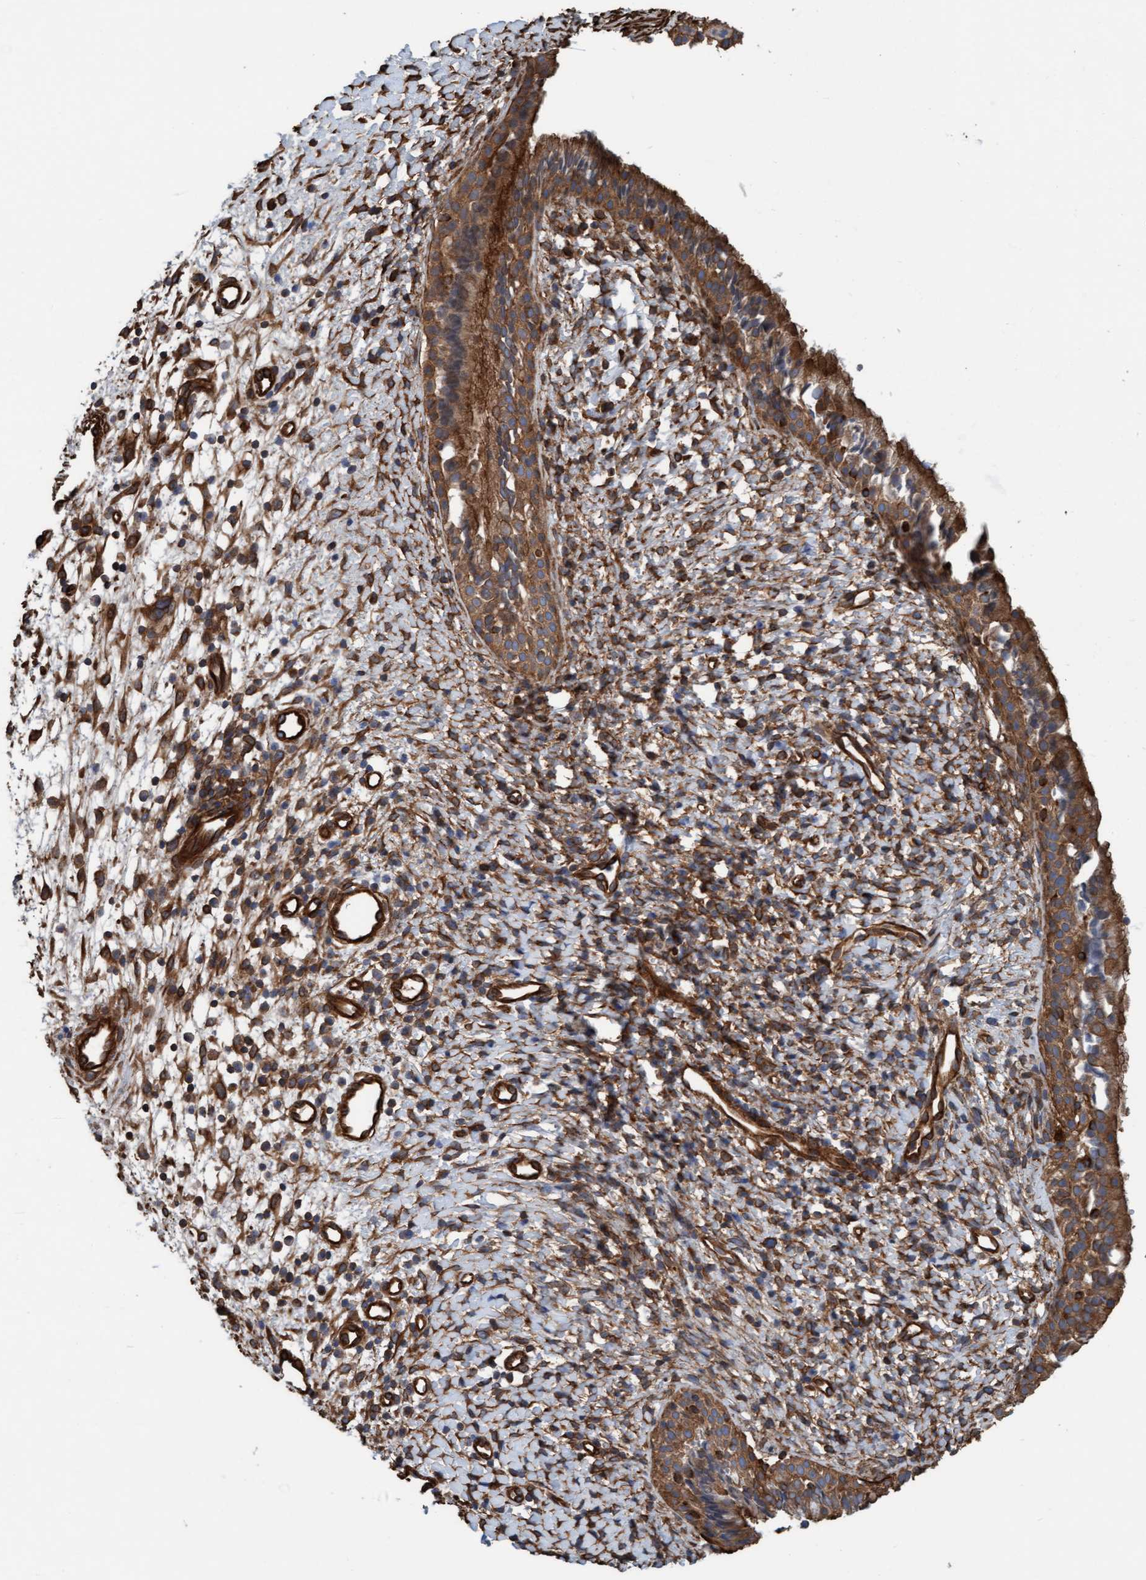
{"staining": {"intensity": "strong", "quantity": ">75%", "location": "cytoplasmic/membranous"}, "tissue": "nasopharynx", "cell_type": "Respiratory epithelial cells", "image_type": "normal", "snomed": [{"axis": "morphology", "description": "Normal tissue, NOS"}, {"axis": "topography", "description": "Nasopharynx"}], "caption": "Strong cytoplasmic/membranous expression for a protein is appreciated in approximately >75% of respiratory epithelial cells of benign nasopharynx using immunohistochemistry (IHC).", "gene": "STXBP4", "patient": {"sex": "male", "age": 22}}